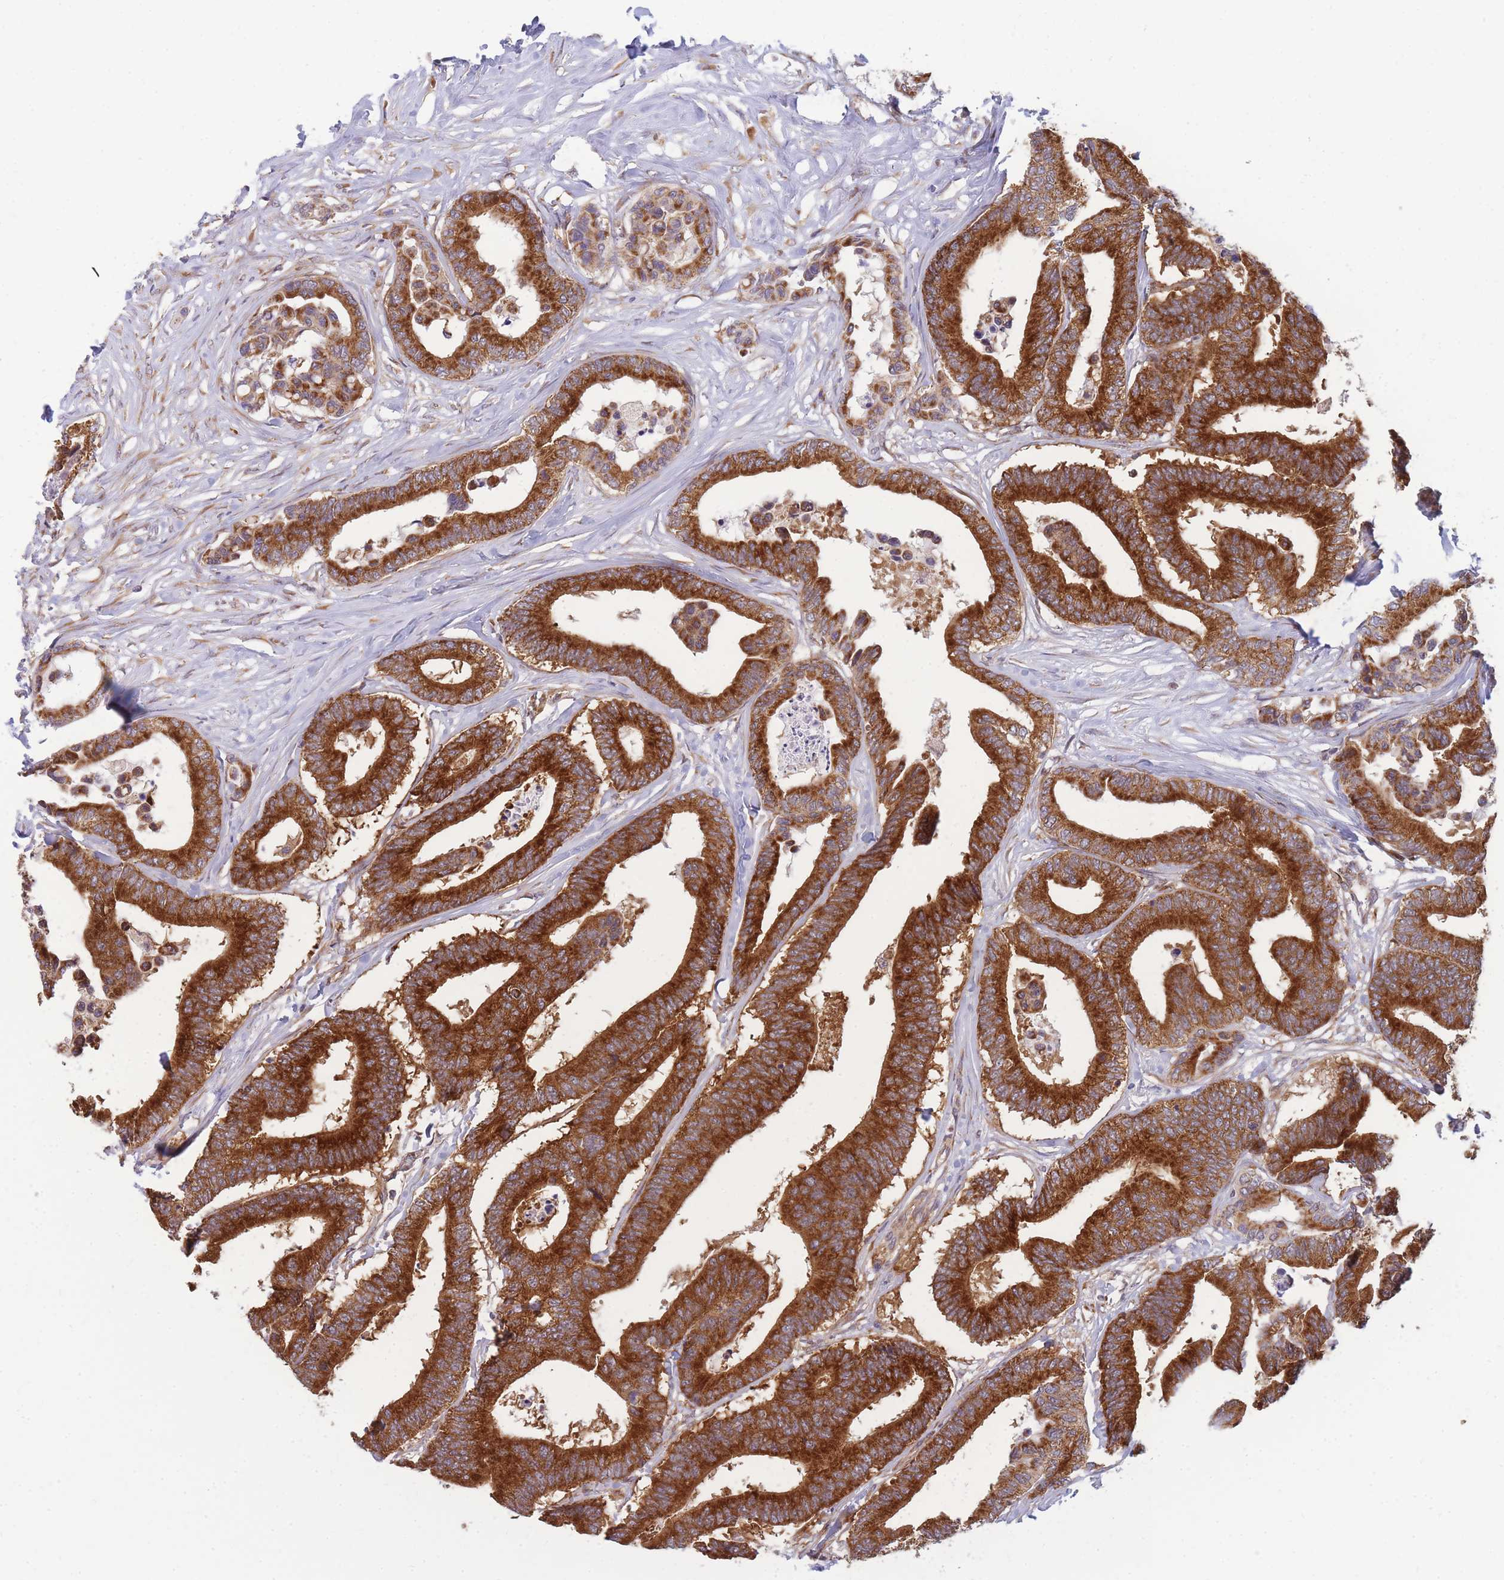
{"staining": {"intensity": "strong", "quantity": ">75%", "location": "cytoplasmic/membranous"}, "tissue": "colorectal cancer", "cell_type": "Tumor cells", "image_type": "cancer", "snomed": [{"axis": "morphology", "description": "Normal tissue, NOS"}, {"axis": "morphology", "description": "Adenocarcinoma, NOS"}, {"axis": "topography", "description": "Colon"}], "caption": "There is high levels of strong cytoplasmic/membranous expression in tumor cells of colorectal adenocarcinoma, as demonstrated by immunohistochemical staining (brown color).", "gene": "MRPL23", "patient": {"sex": "male", "age": 82}}